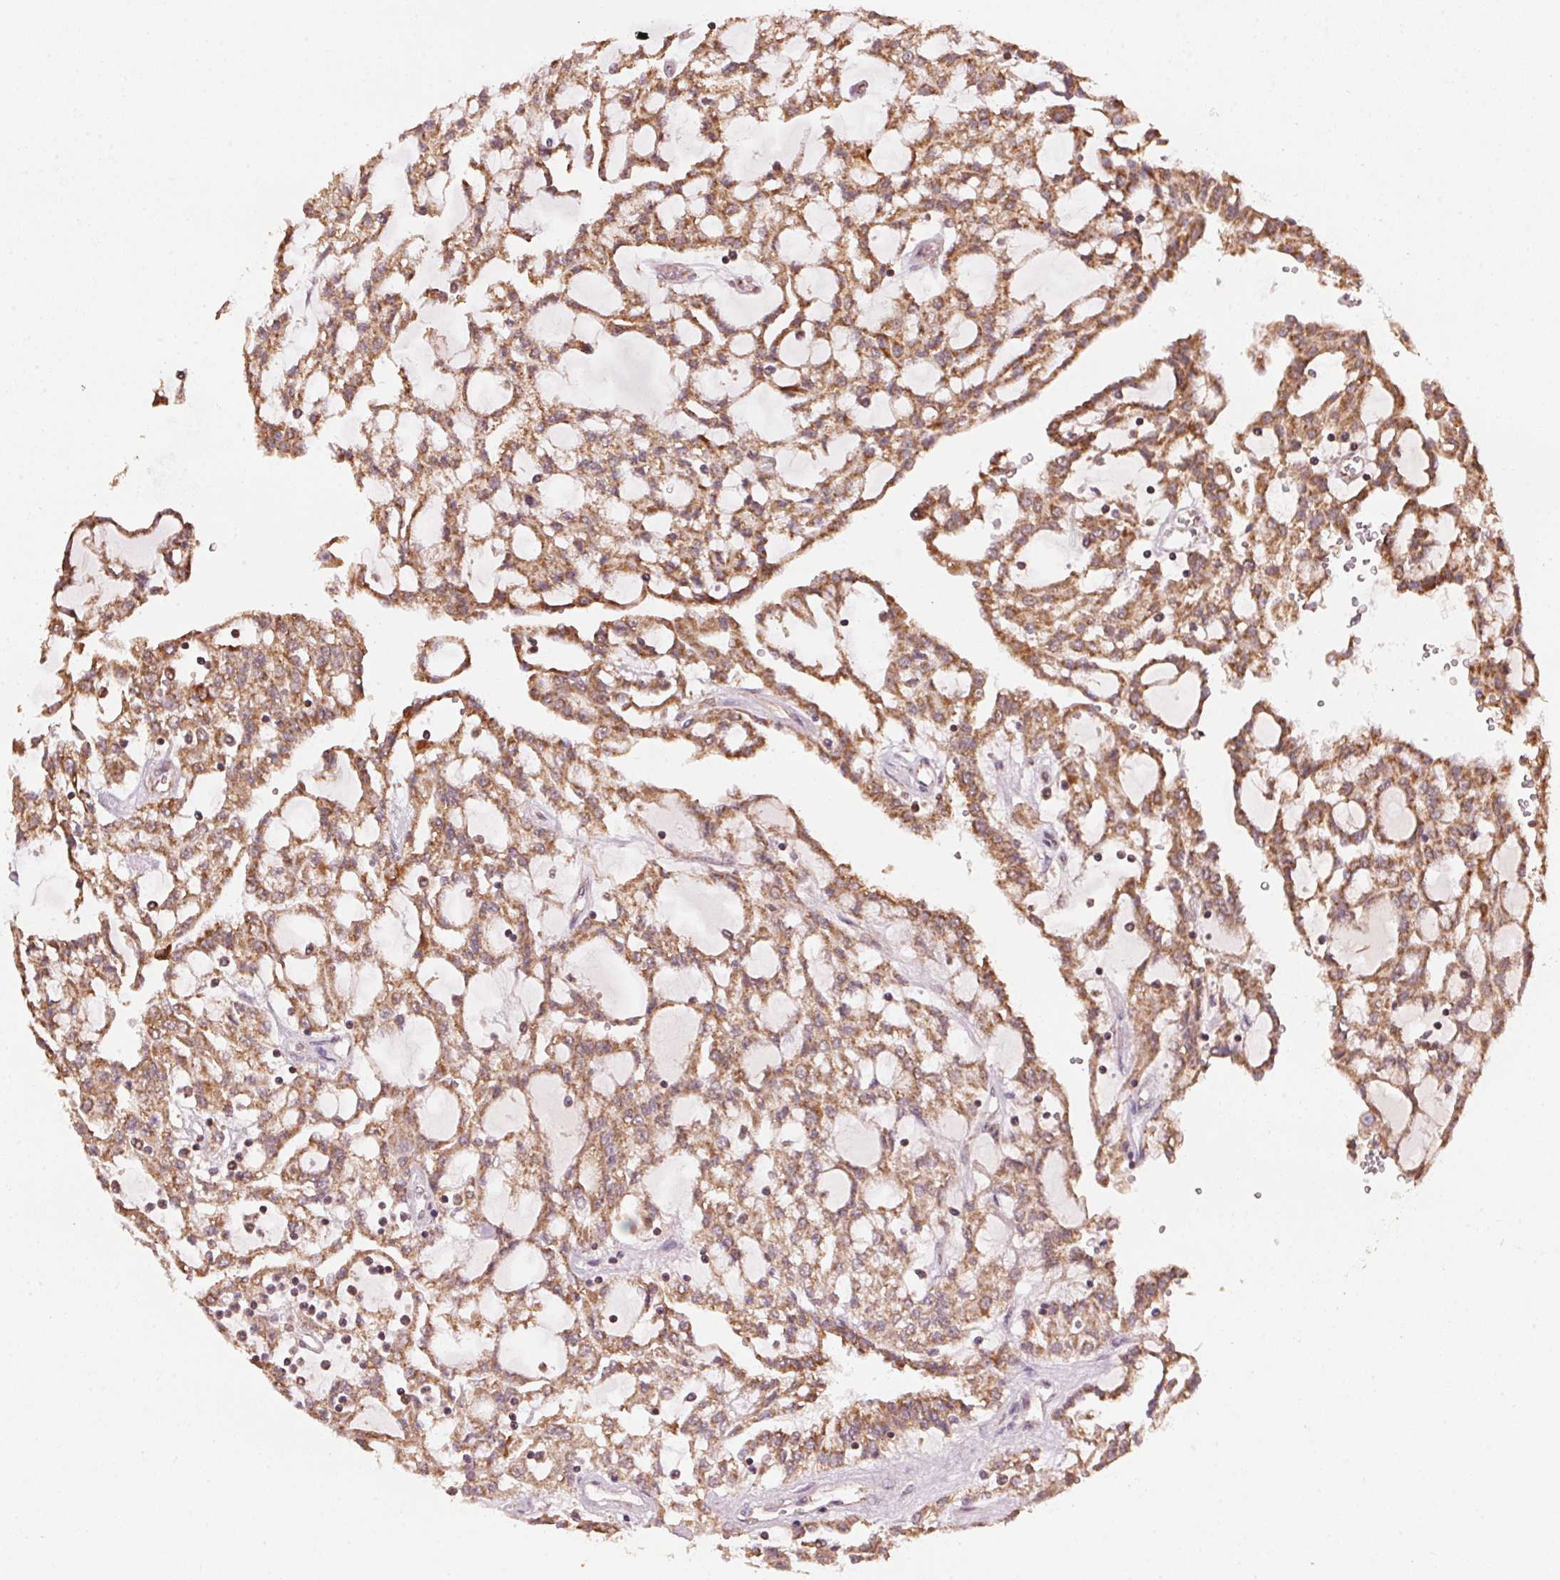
{"staining": {"intensity": "moderate", "quantity": ">75%", "location": "cytoplasmic/membranous"}, "tissue": "renal cancer", "cell_type": "Tumor cells", "image_type": "cancer", "snomed": [{"axis": "morphology", "description": "Adenocarcinoma, NOS"}, {"axis": "topography", "description": "Kidney"}], "caption": "Protein expression analysis of human adenocarcinoma (renal) reveals moderate cytoplasmic/membranous expression in approximately >75% of tumor cells.", "gene": "ARHGAP6", "patient": {"sex": "male", "age": 63}}